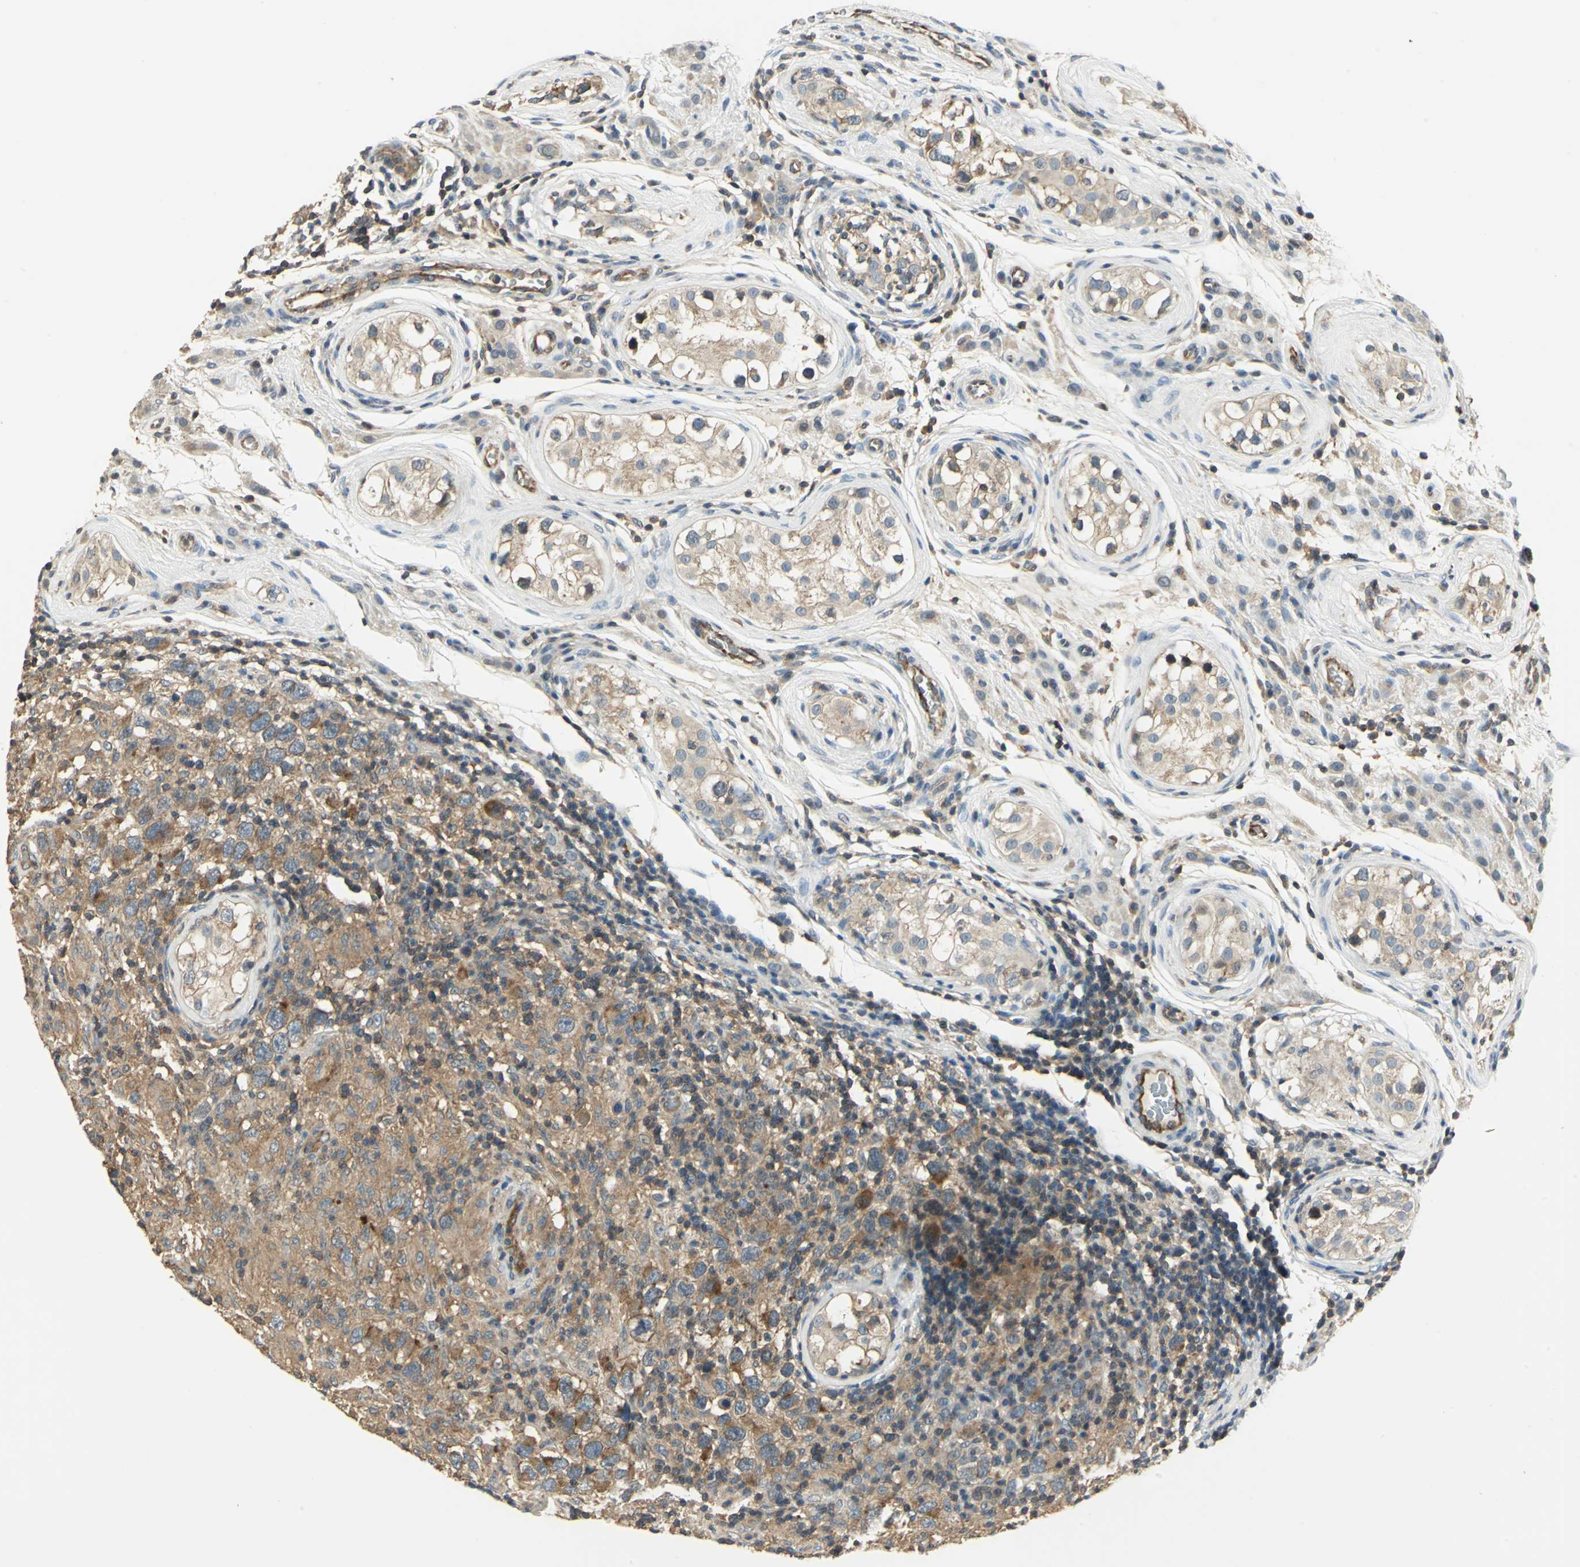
{"staining": {"intensity": "moderate", "quantity": ">75%", "location": "cytoplasmic/membranous"}, "tissue": "testis cancer", "cell_type": "Tumor cells", "image_type": "cancer", "snomed": [{"axis": "morphology", "description": "Carcinoma, Embryonal, NOS"}, {"axis": "topography", "description": "Testis"}], "caption": "About >75% of tumor cells in testis cancer show moderate cytoplasmic/membranous protein expression as visualized by brown immunohistochemical staining.", "gene": "RAPGEF1", "patient": {"sex": "male", "age": 21}}